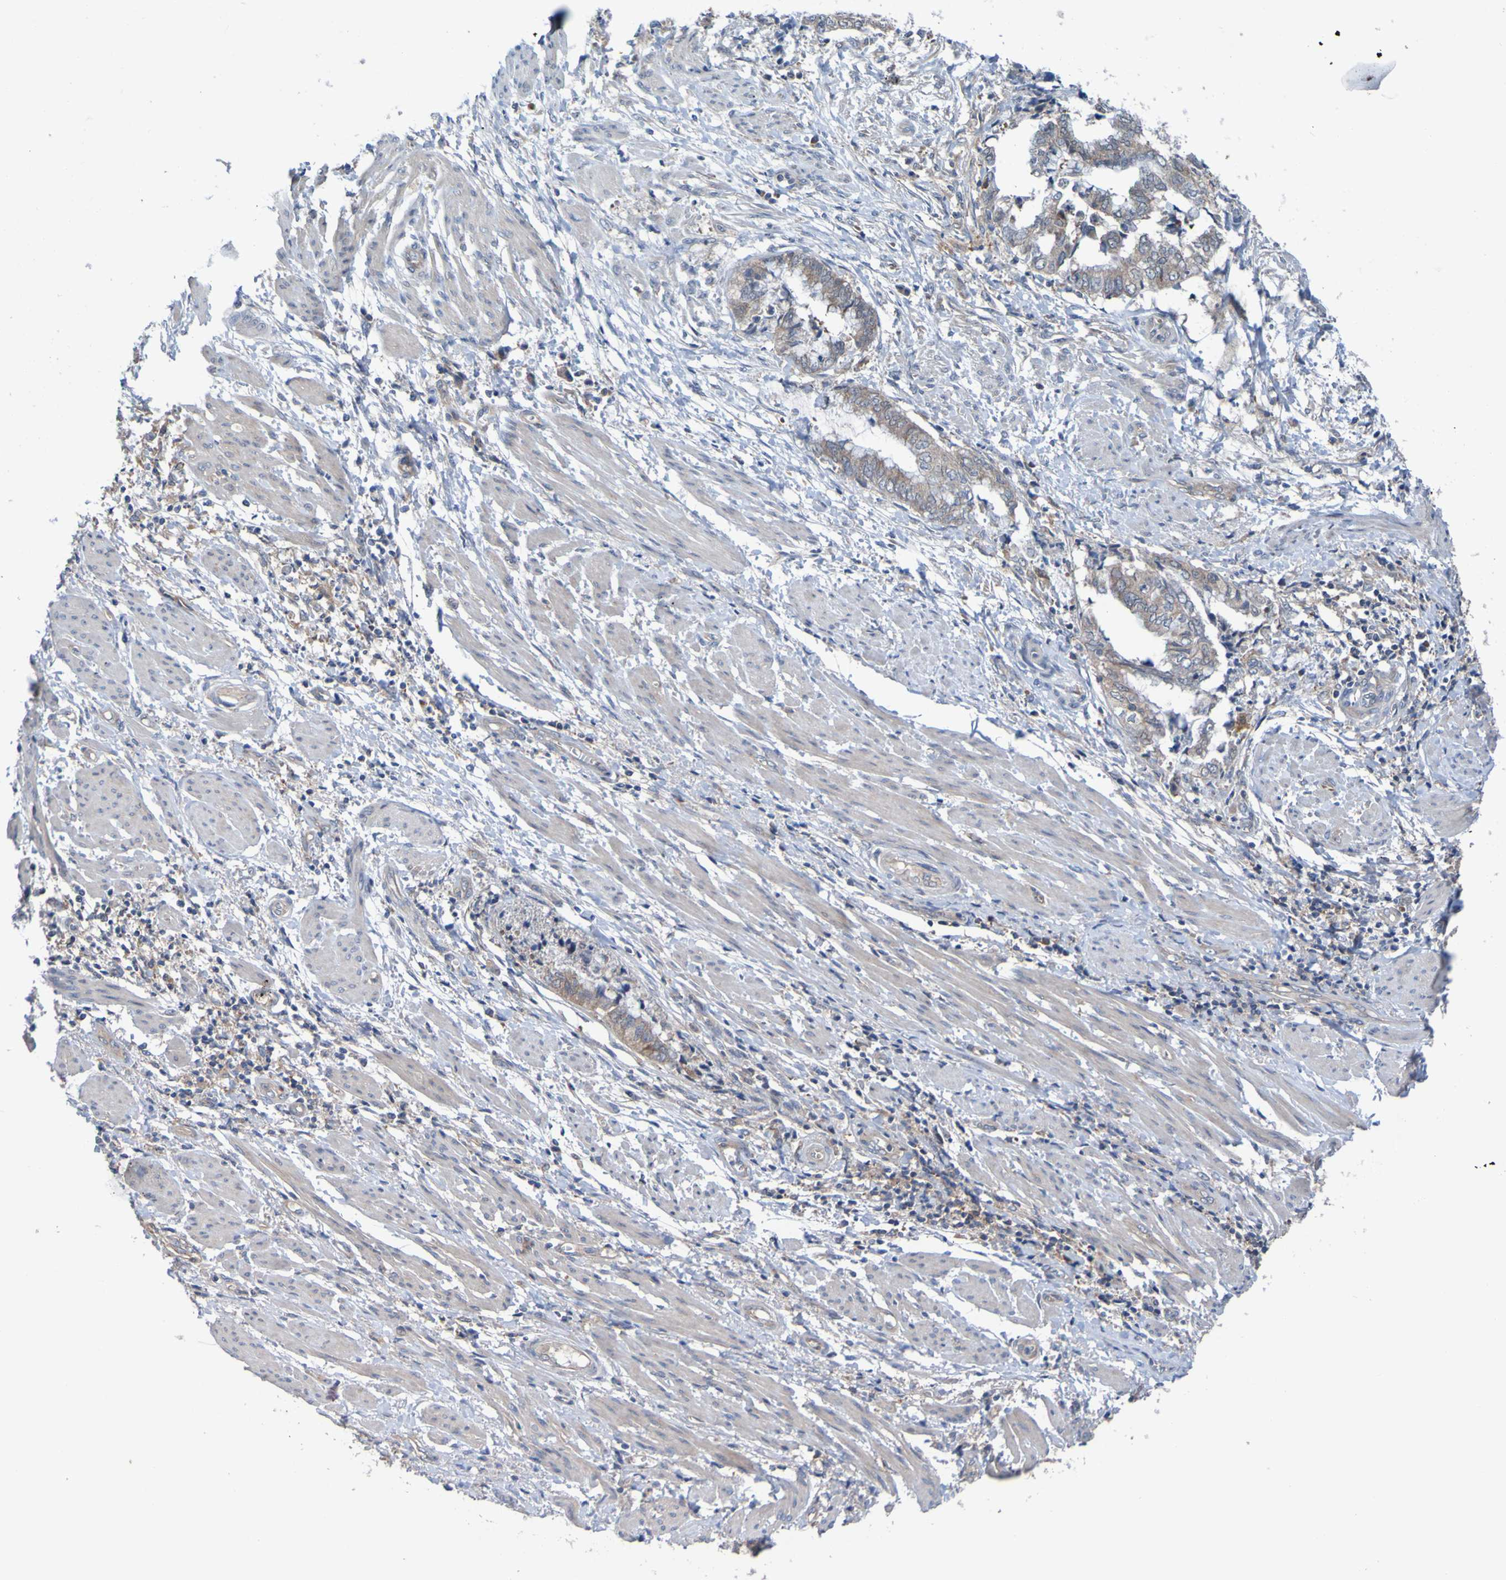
{"staining": {"intensity": "moderate", "quantity": ">75%", "location": "cytoplasmic/membranous"}, "tissue": "endometrial cancer", "cell_type": "Tumor cells", "image_type": "cancer", "snomed": [{"axis": "morphology", "description": "Necrosis, NOS"}, {"axis": "morphology", "description": "Adenocarcinoma, NOS"}, {"axis": "topography", "description": "Endometrium"}], "caption": "This photomicrograph displays immunohistochemistry (IHC) staining of human endometrial cancer (adenocarcinoma), with medium moderate cytoplasmic/membranous positivity in about >75% of tumor cells.", "gene": "SDK1", "patient": {"sex": "female", "age": 79}}